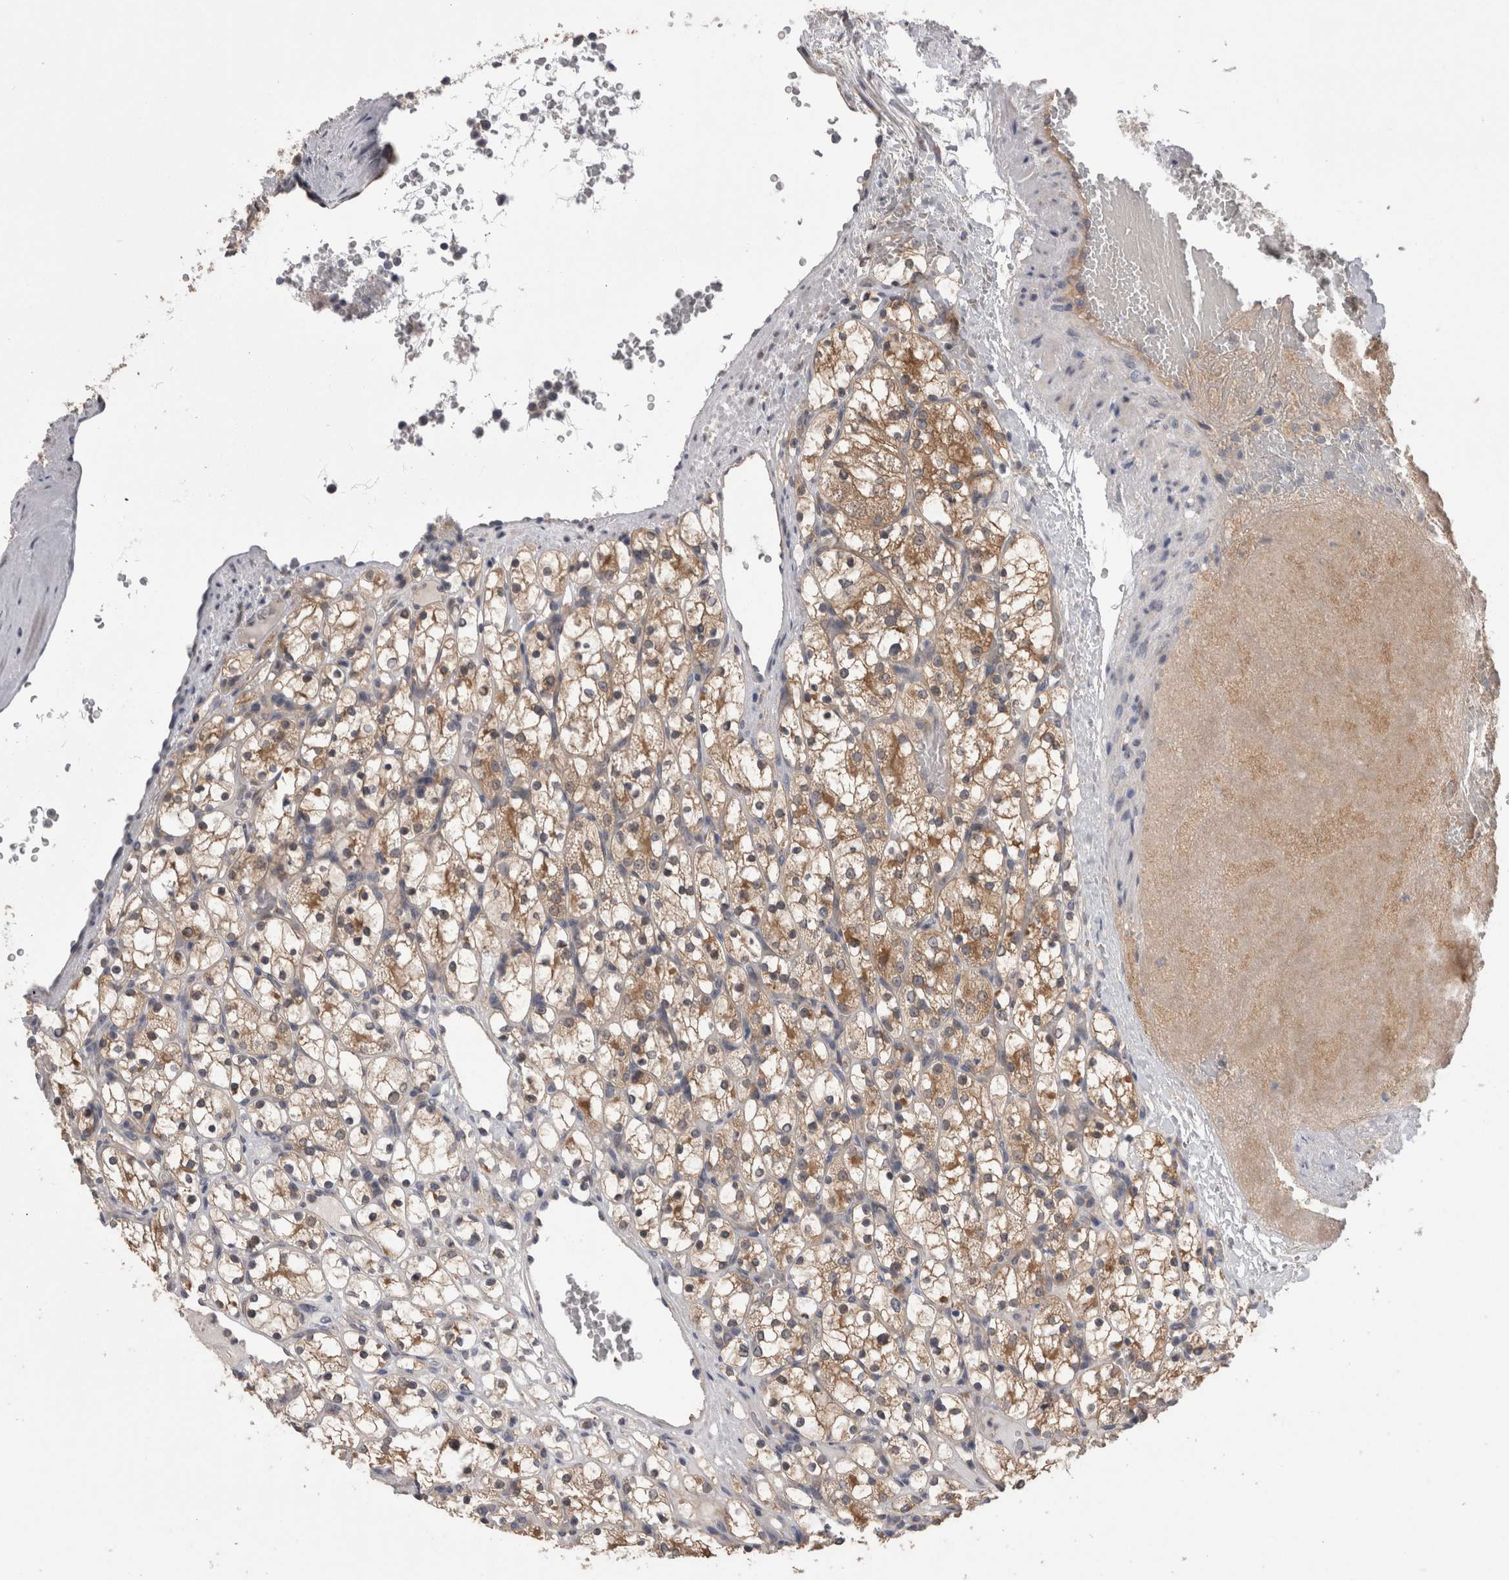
{"staining": {"intensity": "moderate", "quantity": "25%-75%", "location": "cytoplasmic/membranous"}, "tissue": "renal cancer", "cell_type": "Tumor cells", "image_type": "cancer", "snomed": [{"axis": "morphology", "description": "Adenocarcinoma, NOS"}, {"axis": "topography", "description": "Kidney"}], "caption": "About 25%-75% of tumor cells in human adenocarcinoma (renal) show moderate cytoplasmic/membranous protein positivity as visualized by brown immunohistochemical staining.", "gene": "DCTN6", "patient": {"sex": "female", "age": 69}}